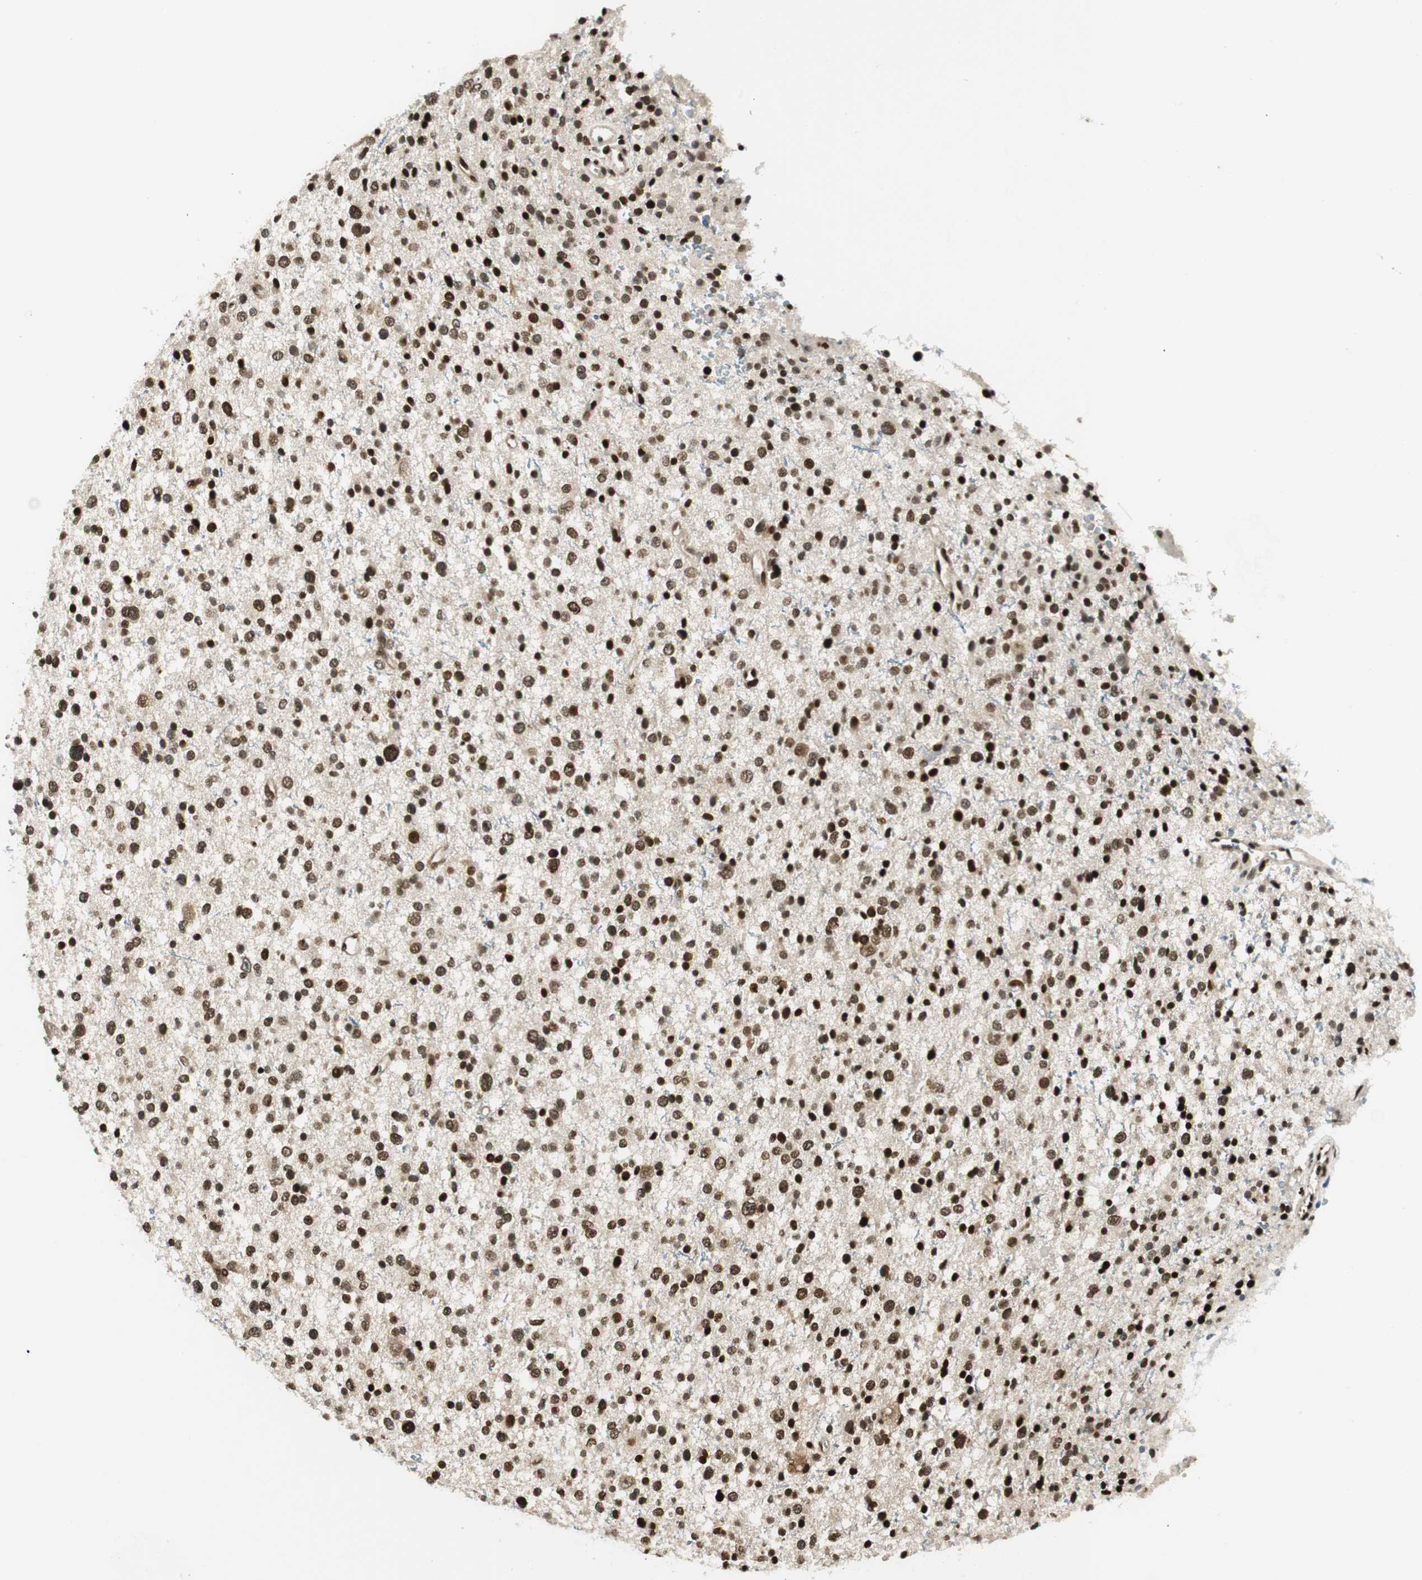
{"staining": {"intensity": "strong", "quantity": ">75%", "location": "nuclear"}, "tissue": "glioma", "cell_type": "Tumor cells", "image_type": "cancer", "snomed": [{"axis": "morphology", "description": "Glioma, malignant, Low grade"}, {"axis": "topography", "description": "Brain"}], "caption": "Strong nuclear staining is appreciated in approximately >75% of tumor cells in glioma.", "gene": "RING1", "patient": {"sex": "female", "age": 37}}